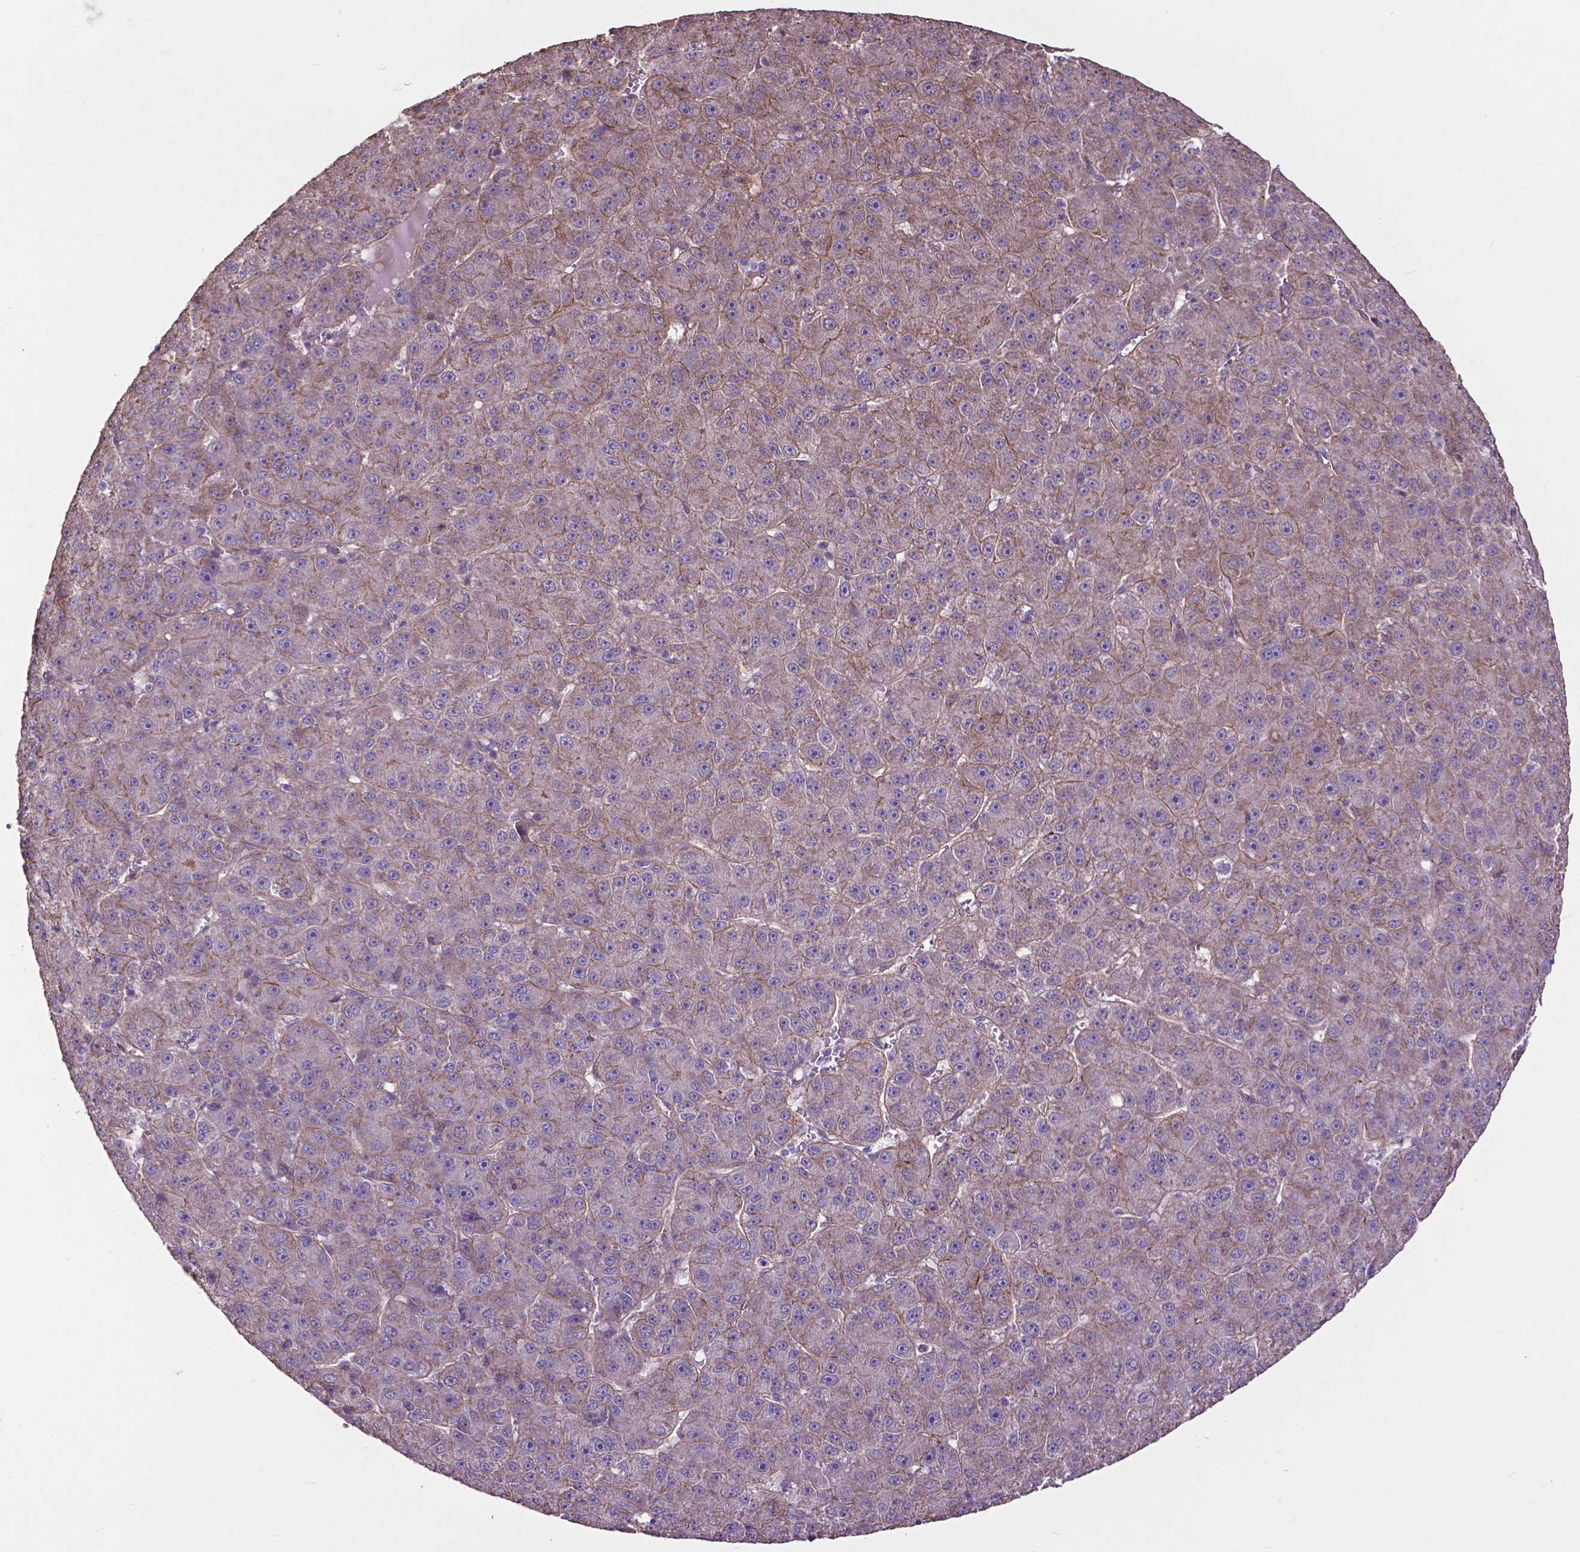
{"staining": {"intensity": "weak", "quantity": "<25%", "location": "cytoplasmic/membranous"}, "tissue": "liver cancer", "cell_type": "Tumor cells", "image_type": "cancer", "snomed": [{"axis": "morphology", "description": "Carcinoma, Hepatocellular, NOS"}, {"axis": "topography", "description": "Liver"}], "caption": "Human liver hepatocellular carcinoma stained for a protein using immunohistochemistry (IHC) shows no expression in tumor cells.", "gene": "PDLIM1", "patient": {"sex": "male", "age": 67}}